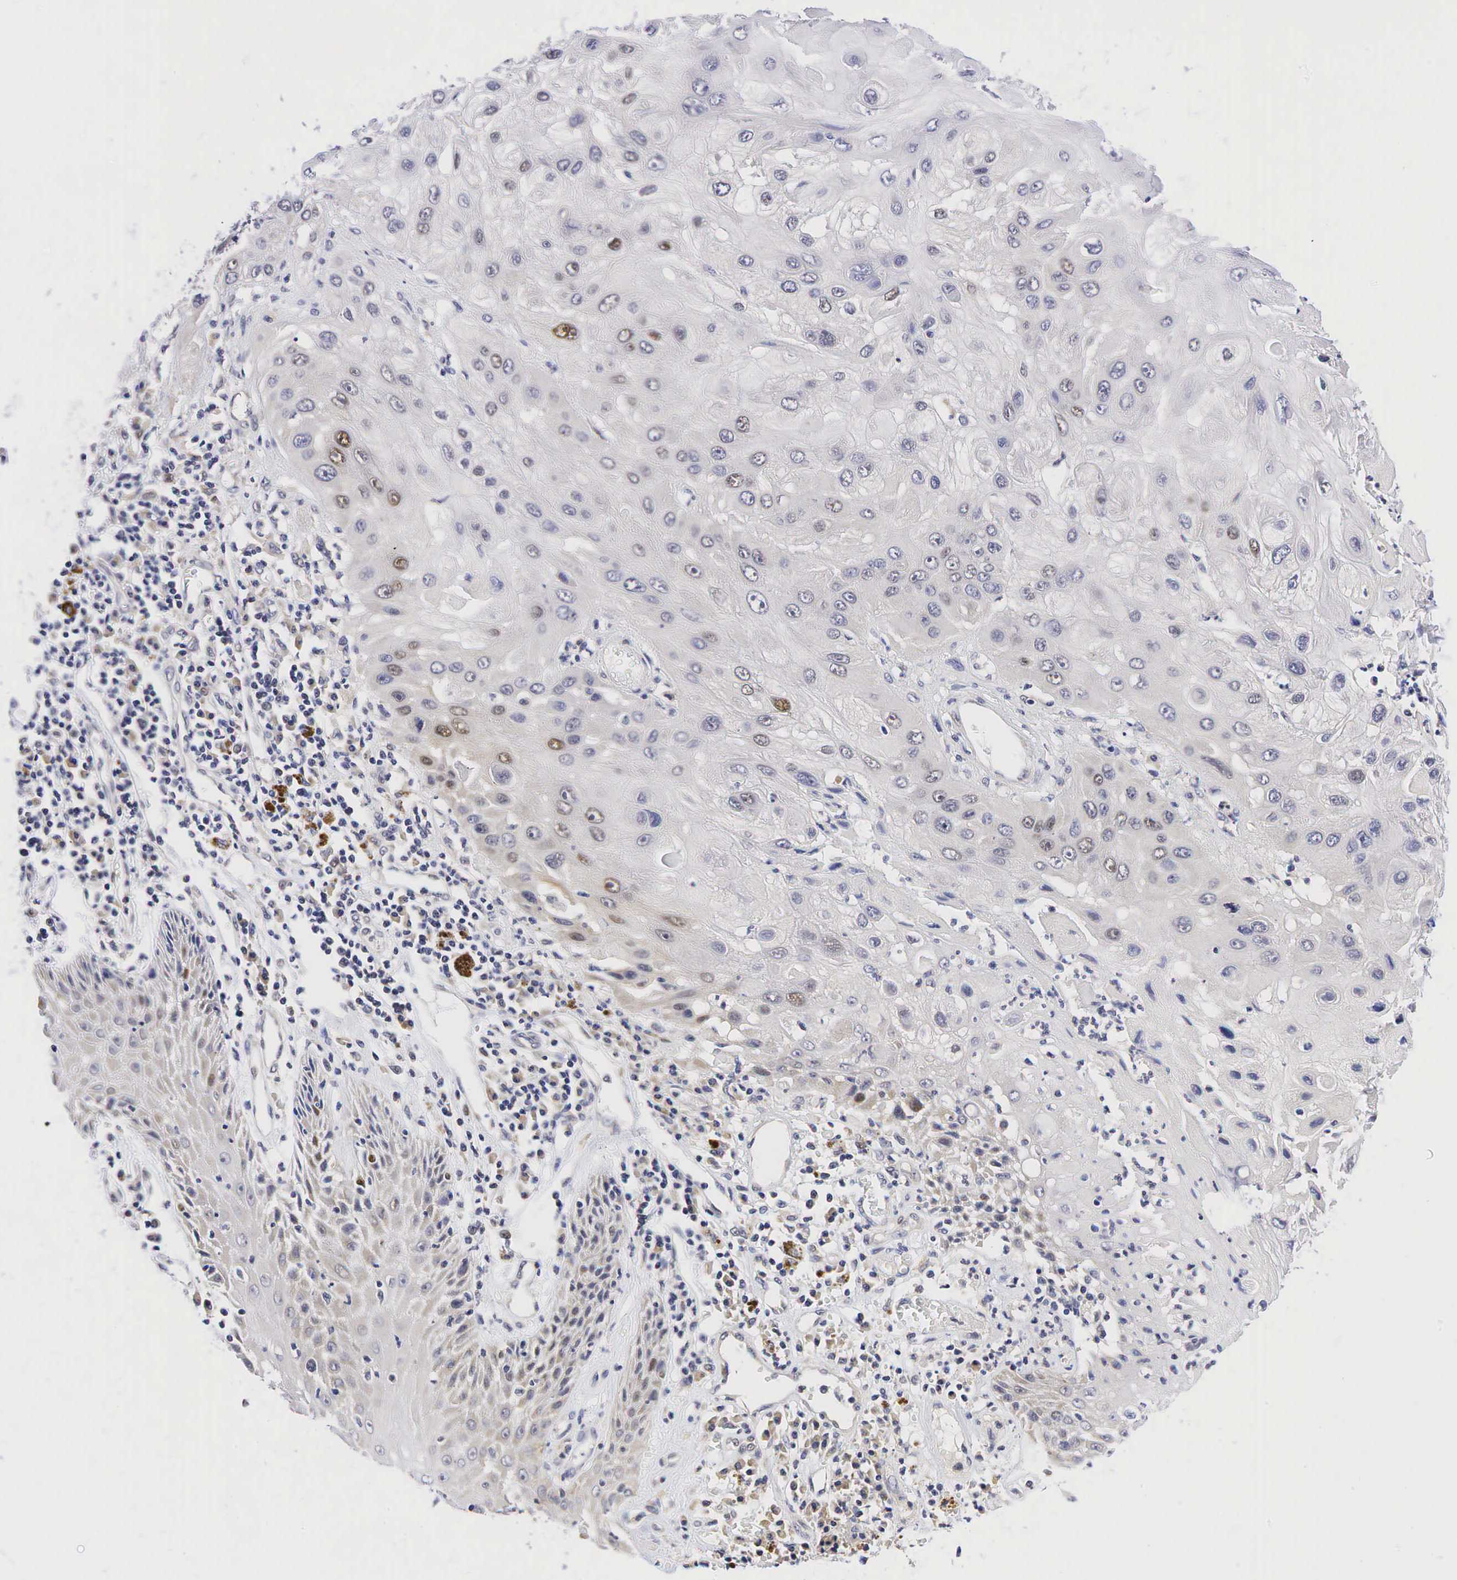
{"staining": {"intensity": "moderate", "quantity": "<25%", "location": "nuclear"}, "tissue": "skin cancer", "cell_type": "Tumor cells", "image_type": "cancer", "snomed": [{"axis": "morphology", "description": "Squamous cell carcinoma, NOS"}, {"axis": "topography", "description": "Skin"}, {"axis": "topography", "description": "Anal"}], "caption": "IHC (DAB (3,3'-diaminobenzidine)) staining of skin squamous cell carcinoma demonstrates moderate nuclear protein positivity in about <25% of tumor cells.", "gene": "CCND1", "patient": {"sex": "male", "age": 61}}